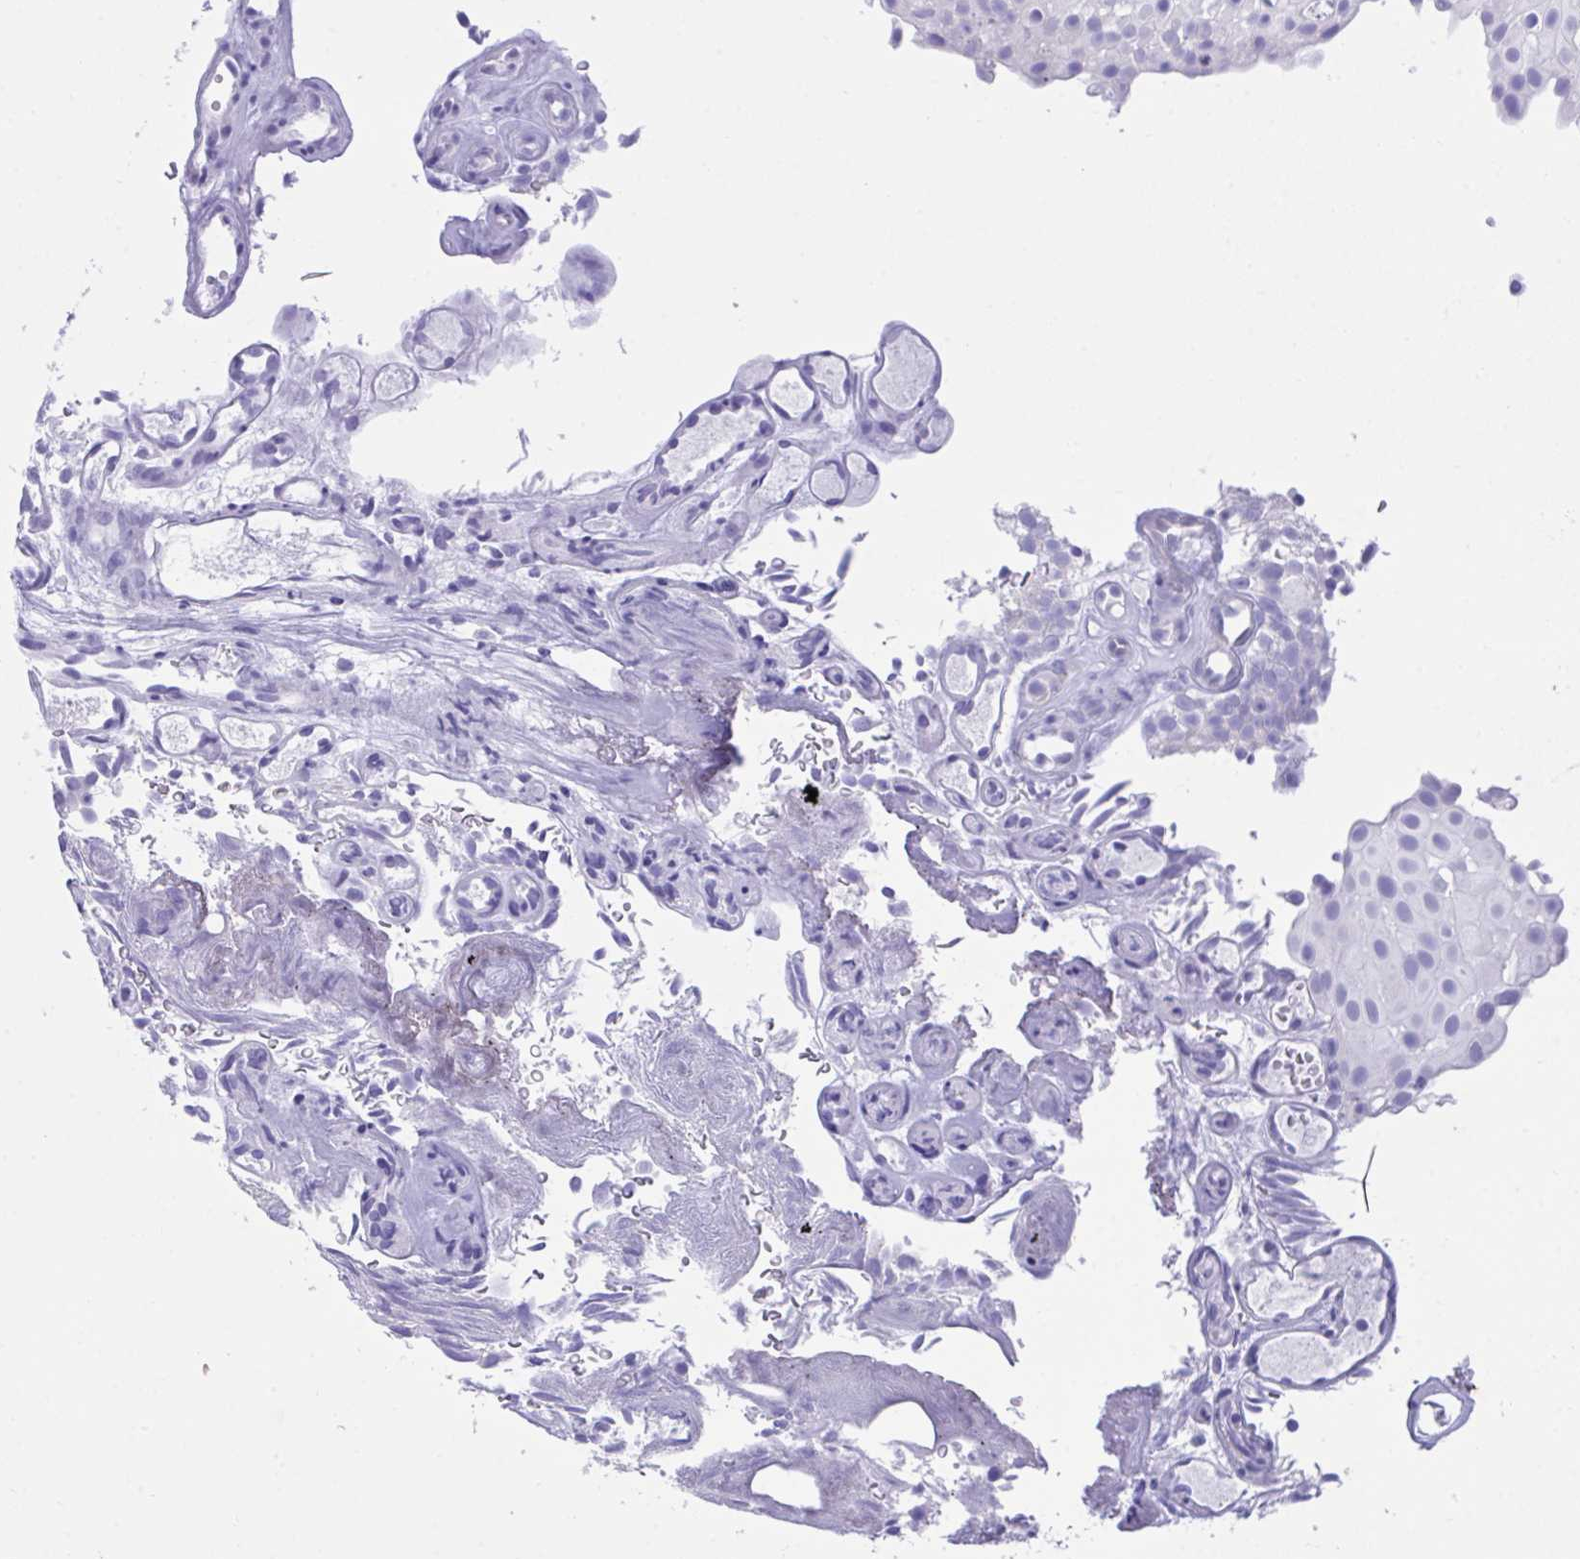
{"staining": {"intensity": "negative", "quantity": "none", "location": "none"}, "tissue": "urothelial cancer", "cell_type": "Tumor cells", "image_type": "cancer", "snomed": [{"axis": "morphology", "description": "Urothelial carcinoma, Low grade"}, {"axis": "topography", "description": "Urinary bladder"}], "caption": "Immunohistochemistry (IHC) photomicrograph of neoplastic tissue: human urothelial cancer stained with DAB (3,3'-diaminobenzidine) shows no significant protein staining in tumor cells.", "gene": "PGM2L1", "patient": {"sex": "male", "age": 78}}